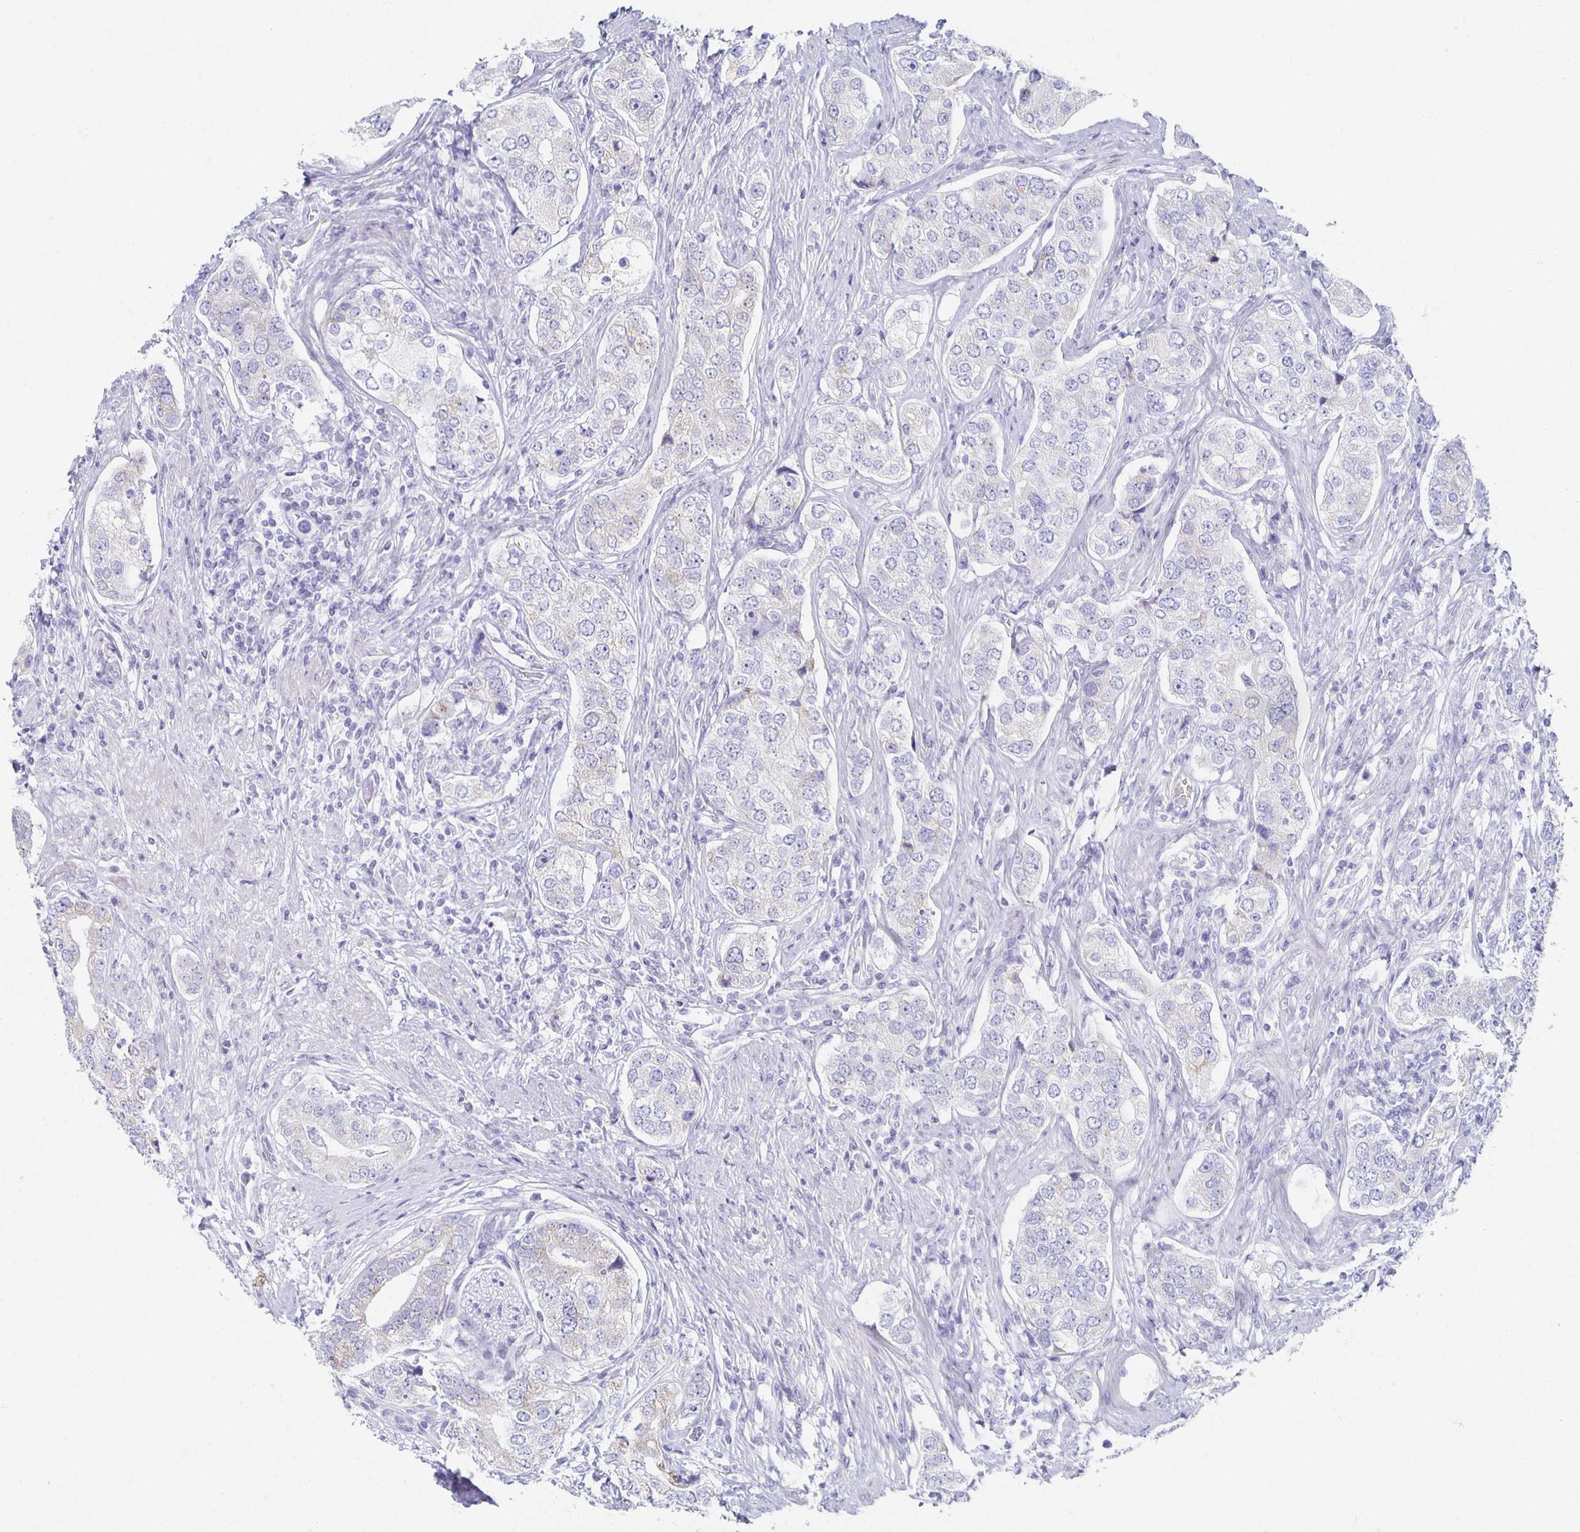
{"staining": {"intensity": "weak", "quantity": "<25%", "location": "cytoplasmic/membranous"}, "tissue": "prostate cancer", "cell_type": "Tumor cells", "image_type": "cancer", "snomed": [{"axis": "morphology", "description": "Adenocarcinoma, High grade"}, {"axis": "topography", "description": "Prostate"}], "caption": "Tumor cells are negative for brown protein staining in prostate cancer (high-grade adenocarcinoma).", "gene": "TEX44", "patient": {"sex": "male", "age": 60}}